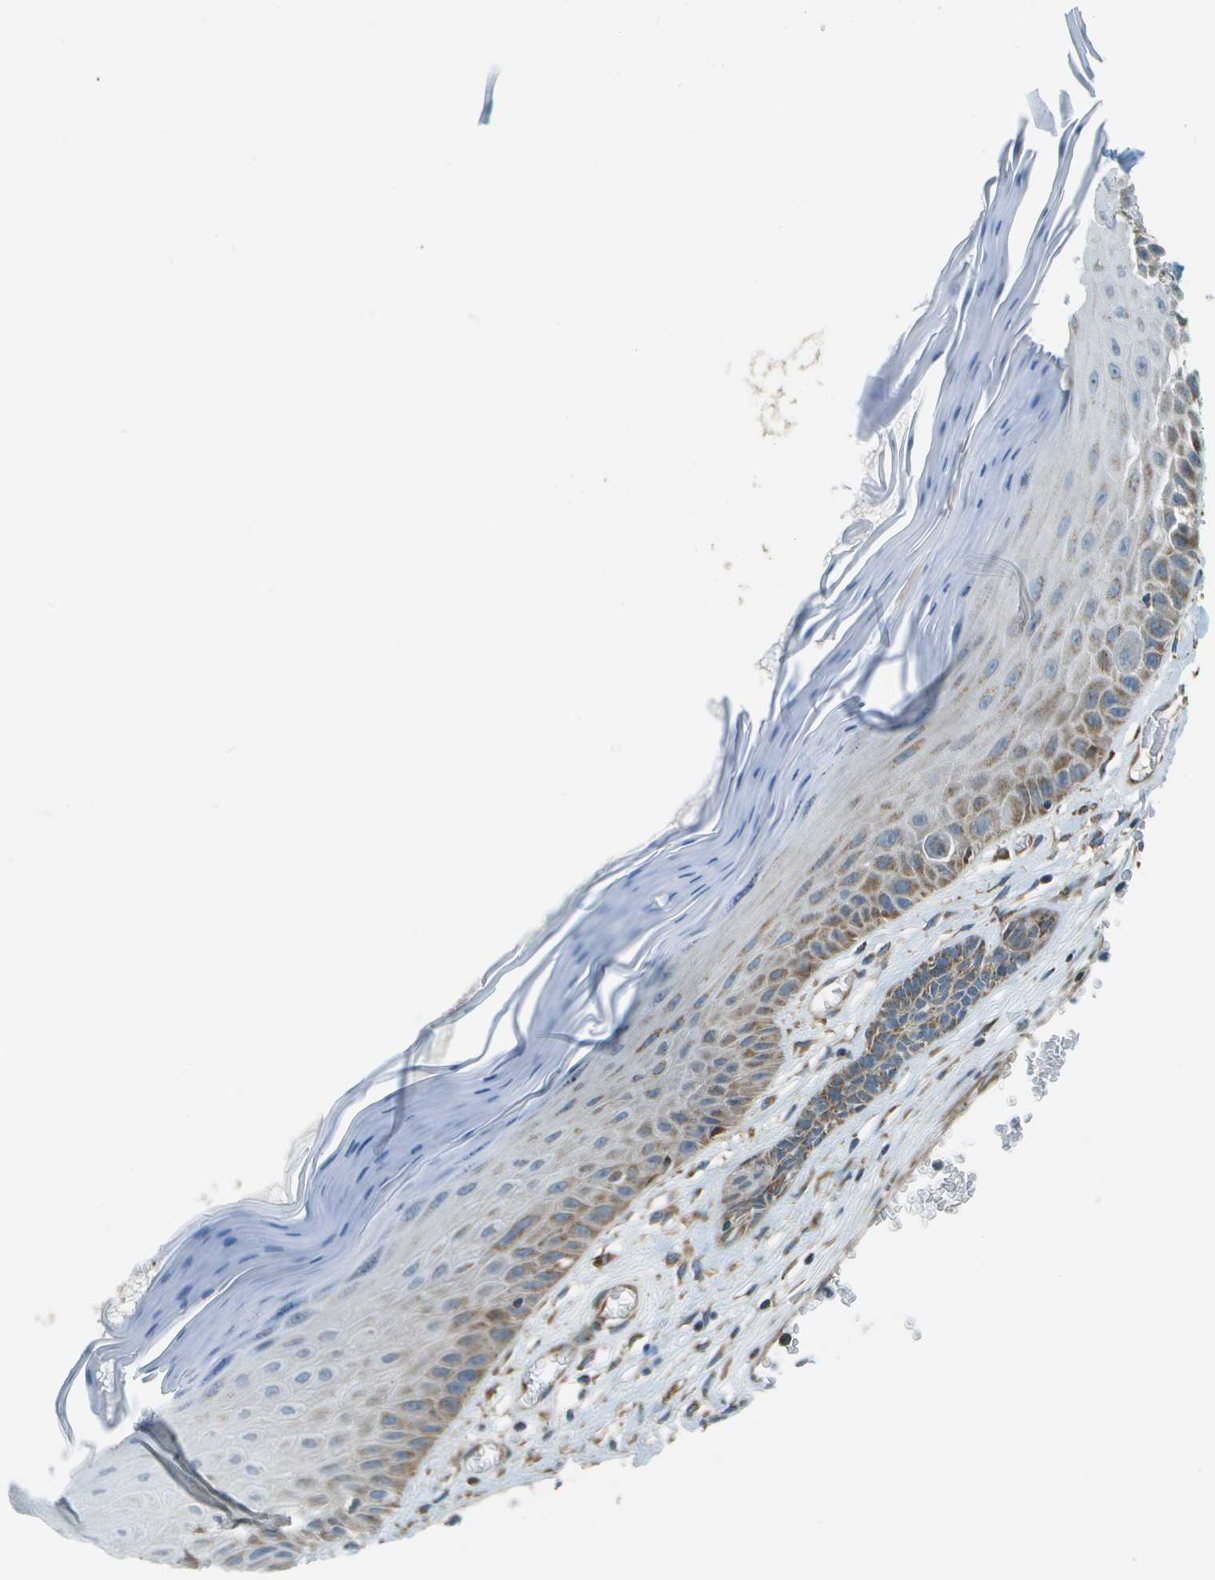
{"staining": {"intensity": "weak", "quantity": ">75%", "location": "cytoplasmic/membranous"}, "tissue": "skin cancer", "cell_type": "Tumor cells", "image_type": "cancer", "snomed": [{"axis": "morphology", "description": "Basal cell carcinoma"}, {"axis": "topography", "description": "Skin"}], "caption": "This is a photomicrograph of immunohistochemistry staining of skin basal cell carcinoma, which shows weak staining in the cytoplasmic/membranous of tumor cells.", "gene": "NRK", "patient": {"sex": "male", "age": 67}}